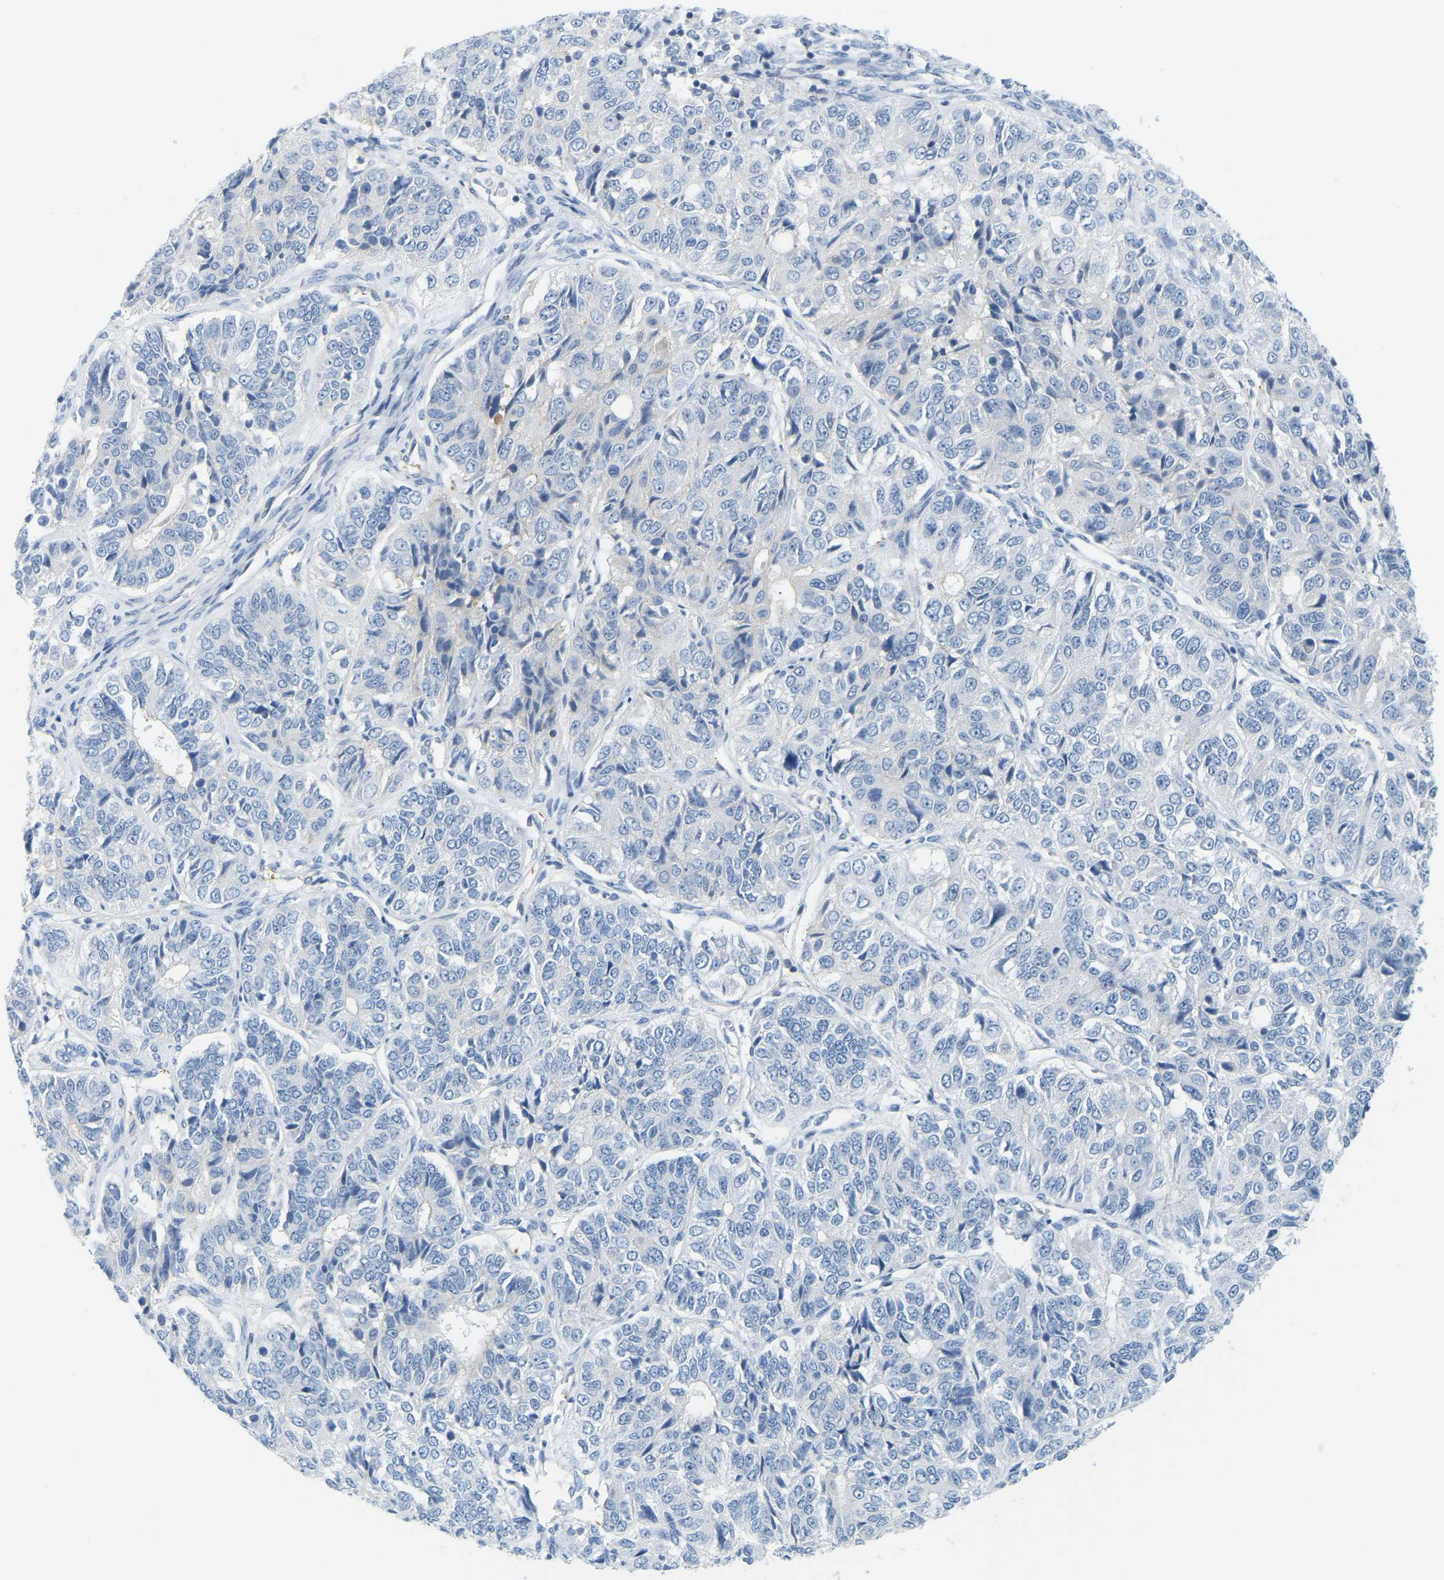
{"staining": {"intensity": "negative", "quantity": "none", "location": "none"}, "tissue": "ovarian cancer", "cell_type": "Tumor cells", "image_type": "cancer", "snomed": [{"axis": "morphology", "description": "Carcinoma, endometroid"}, {"axis": "topography", "description": "Ovary"}], "caption": "High power microscopy image of an immunohistochemistry image of ovarian endometroid carcinoma, revealing no significant staining in tumor cells. (Stains: DAB immunohistochemistry with hematoxylin counter stain, Microscopy: brightfield microscopy at high magnification).", "gene": "MYL3", "patient": {"sex": "female", "age": 51}}